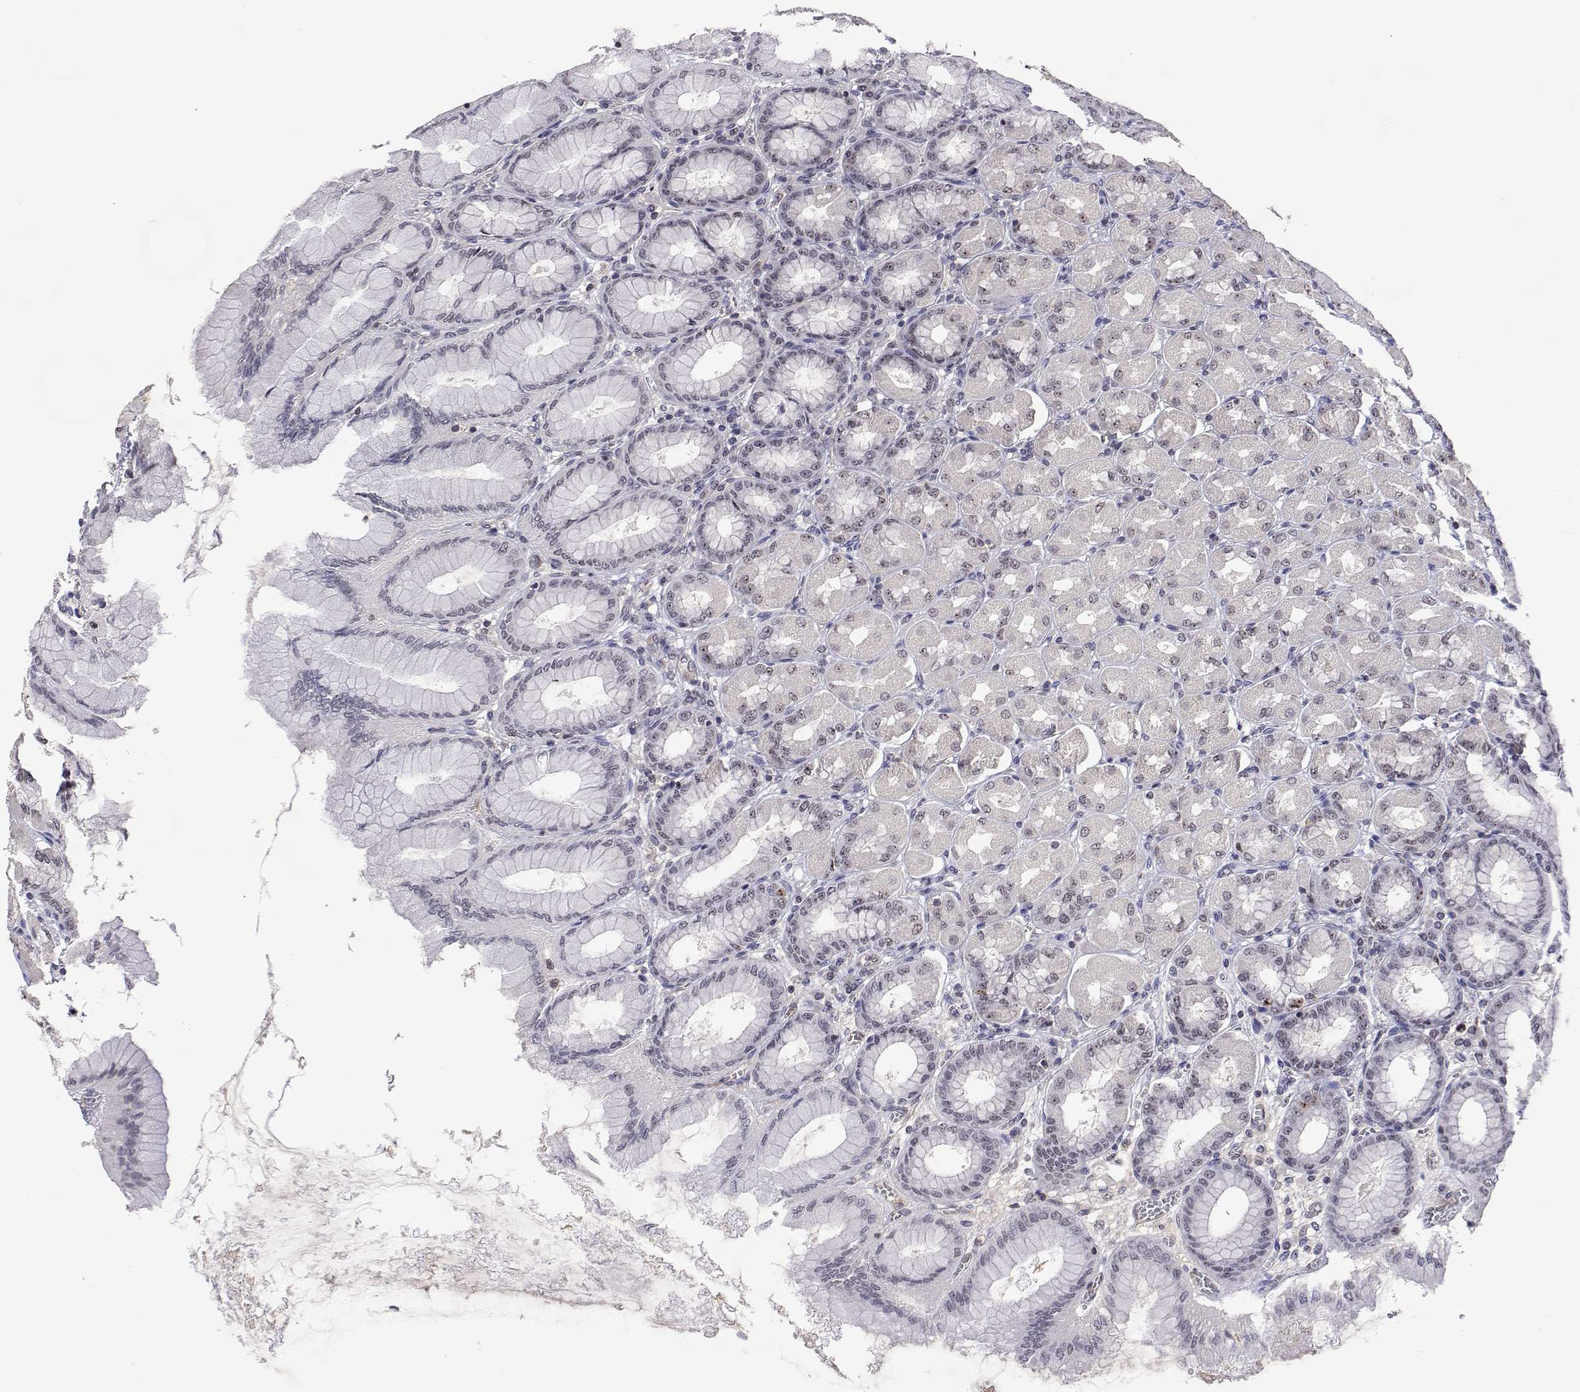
{"staining": {"intensity": "weak", "quantity": "25%-75%", "location": "nuclear"}, "tissue": "stomach", "cell_type": "Glandular cells", "image_type": "normal", "snomed": [{"axis": "morphology", "description": "Normal tissue, NOS"}, {"axis": "topography", "description": "Stomach, upper"}], "caption": "Protein staining by IHC displays weak nuclear expression in about 25%-75% of glandular cells in benign stomach.", "gene": "NHP2", "patient": {"sex": "female", "age": 56}}